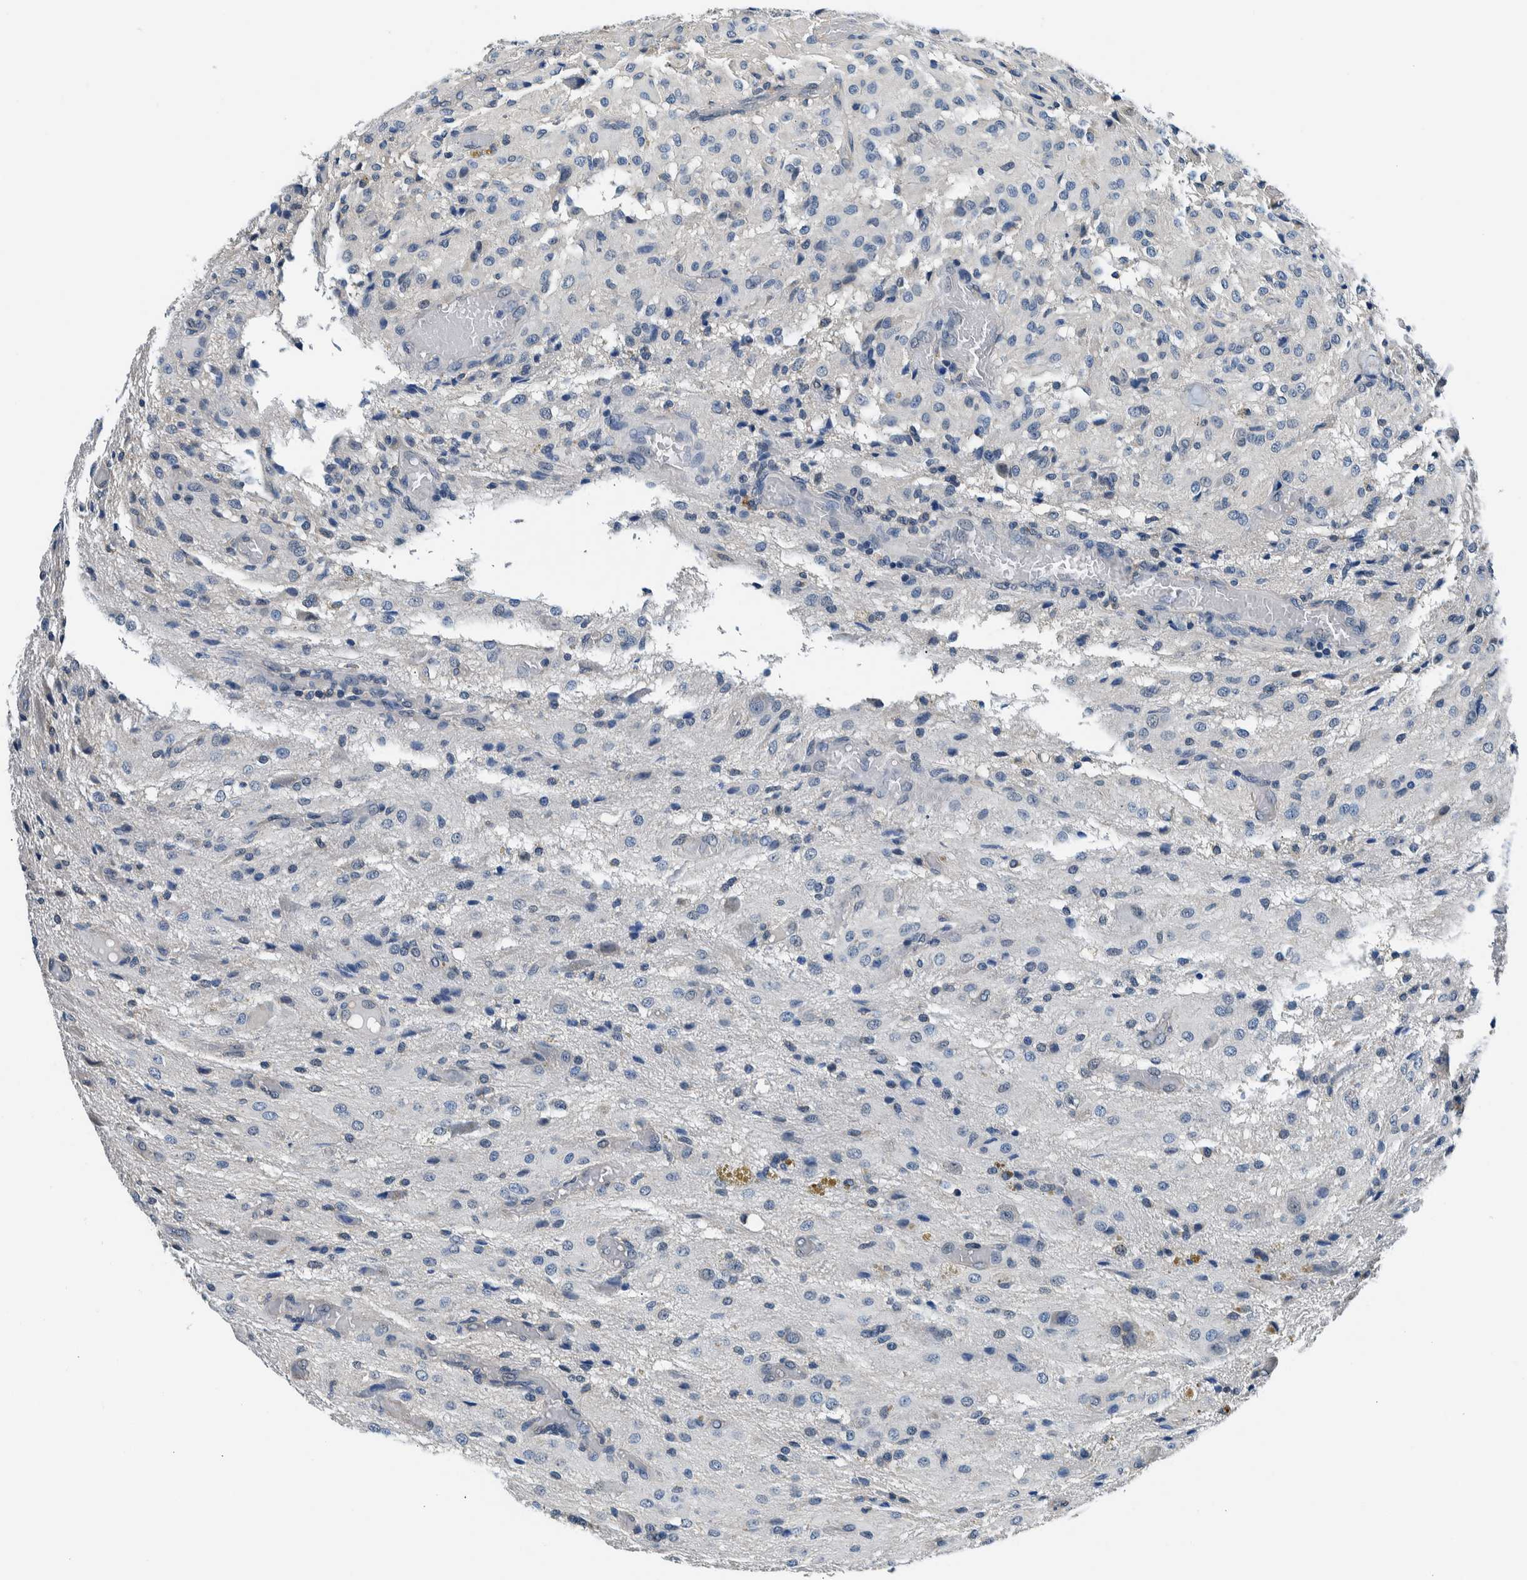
{"staining": {"intensity": "negative", "quantity": "none", "location": "none"}, "tissue": "glioma", "cell_type": "Tumor cells", "image_type": "cancer", "snomed": [{"axis": "morphology", "description": "Glioma, malignant, High grade"}, {"axis": "topography", "description": "Brain"}], "caption": "Protein analysis of high-grade glioma (malignant) demonstrates no significant positivity in tumor cells.", "gene": "NIBAN2", "patient": {"sex": "female", "age": 59}}